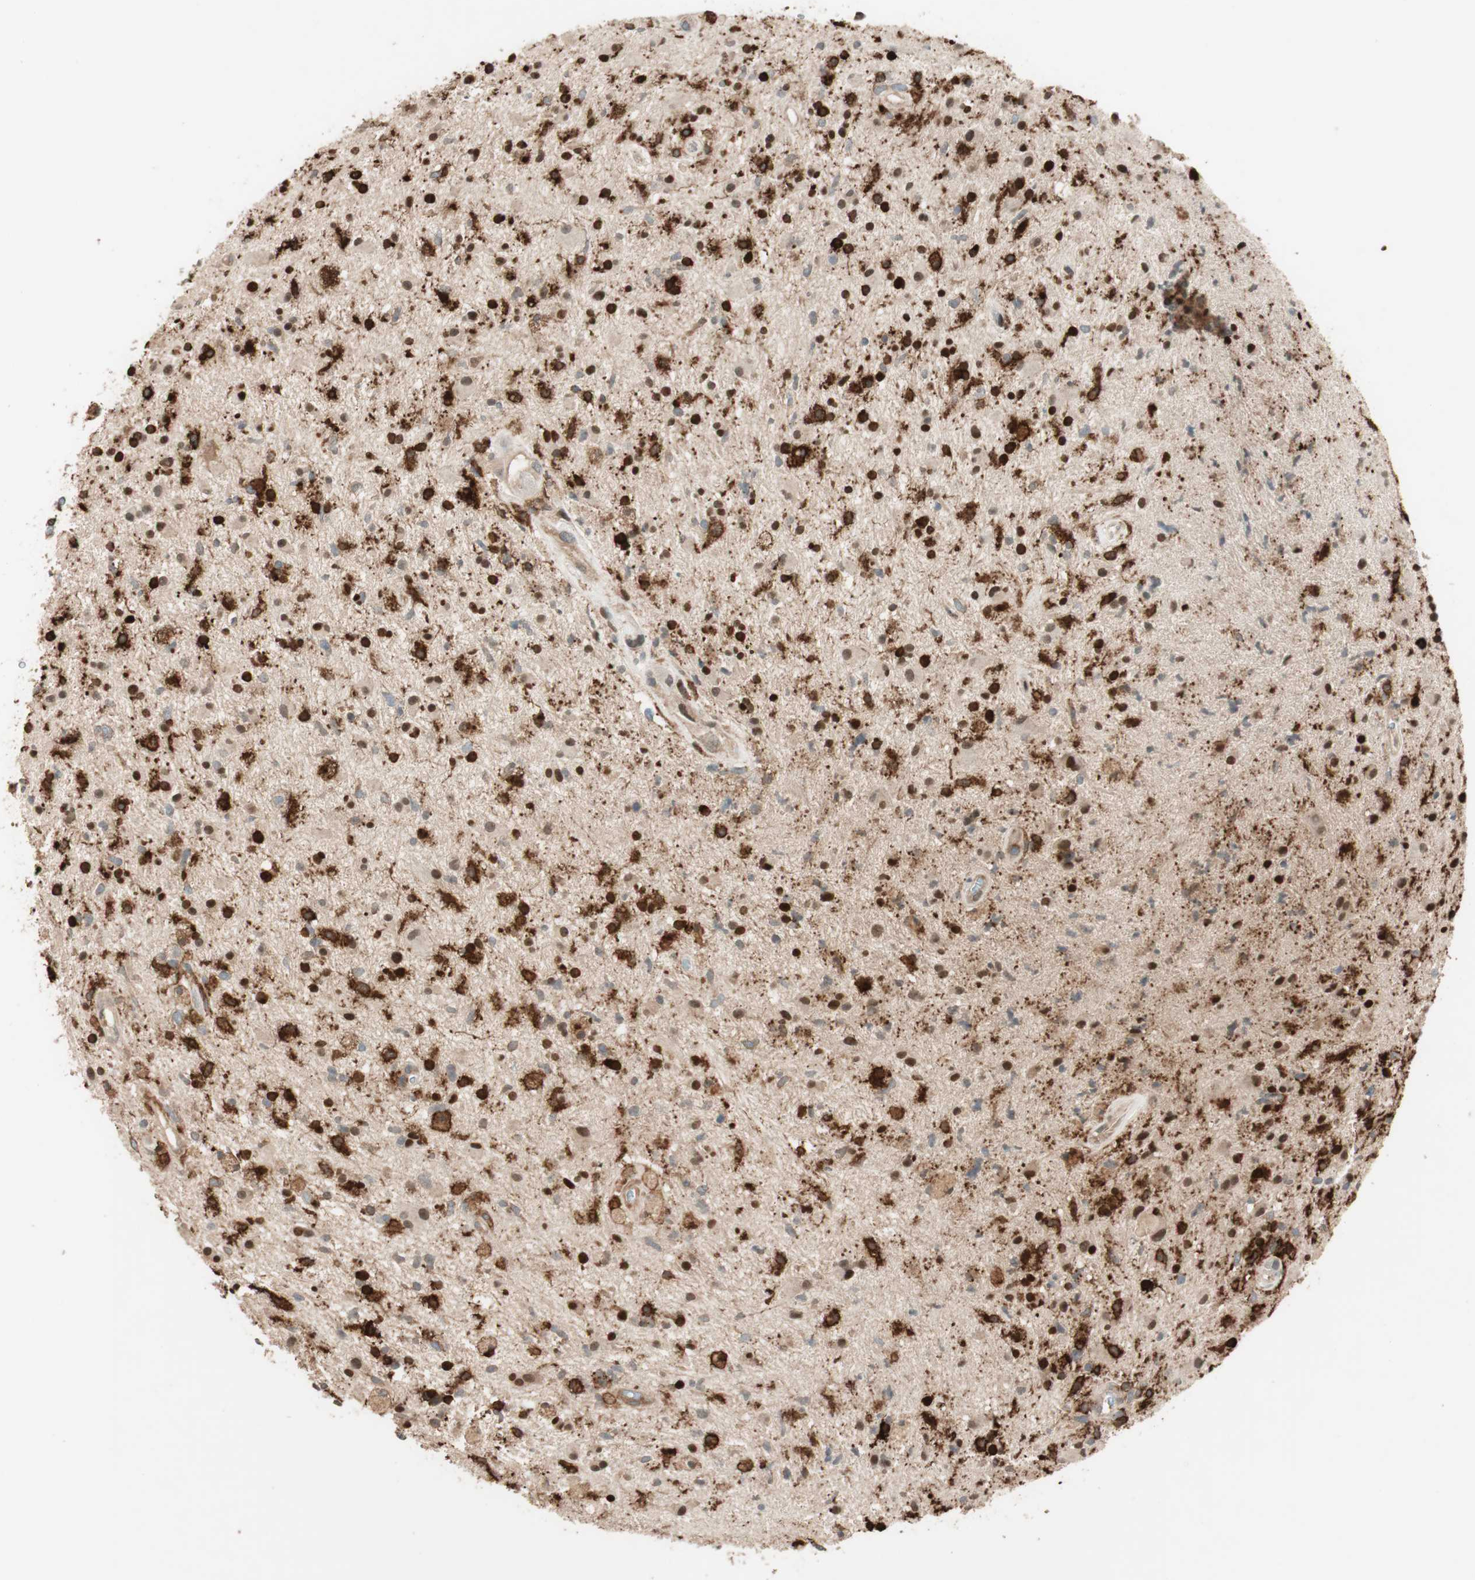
{"staining": {"intensity": "strong", "quantity": ">75%", "location": "cytoplasmic/membranous,nuclear"}, "tissue": "glioma", "cell_type": "Tumor cells", "image_type": "cancer", "snomed": [{"axis": "morphology", "description": "Glioma, malignant, High grade"}, {"axis": "topography", "description": "Brain"}], "caption": "A micrograph of human high-grade glioma (malignant) stained for a protein reveals strong cytoplasmic/membranous and nuclear brown staining in tumor cells.", "gene": "BIN1", "patient": {"sex": "male", "age": 33}}